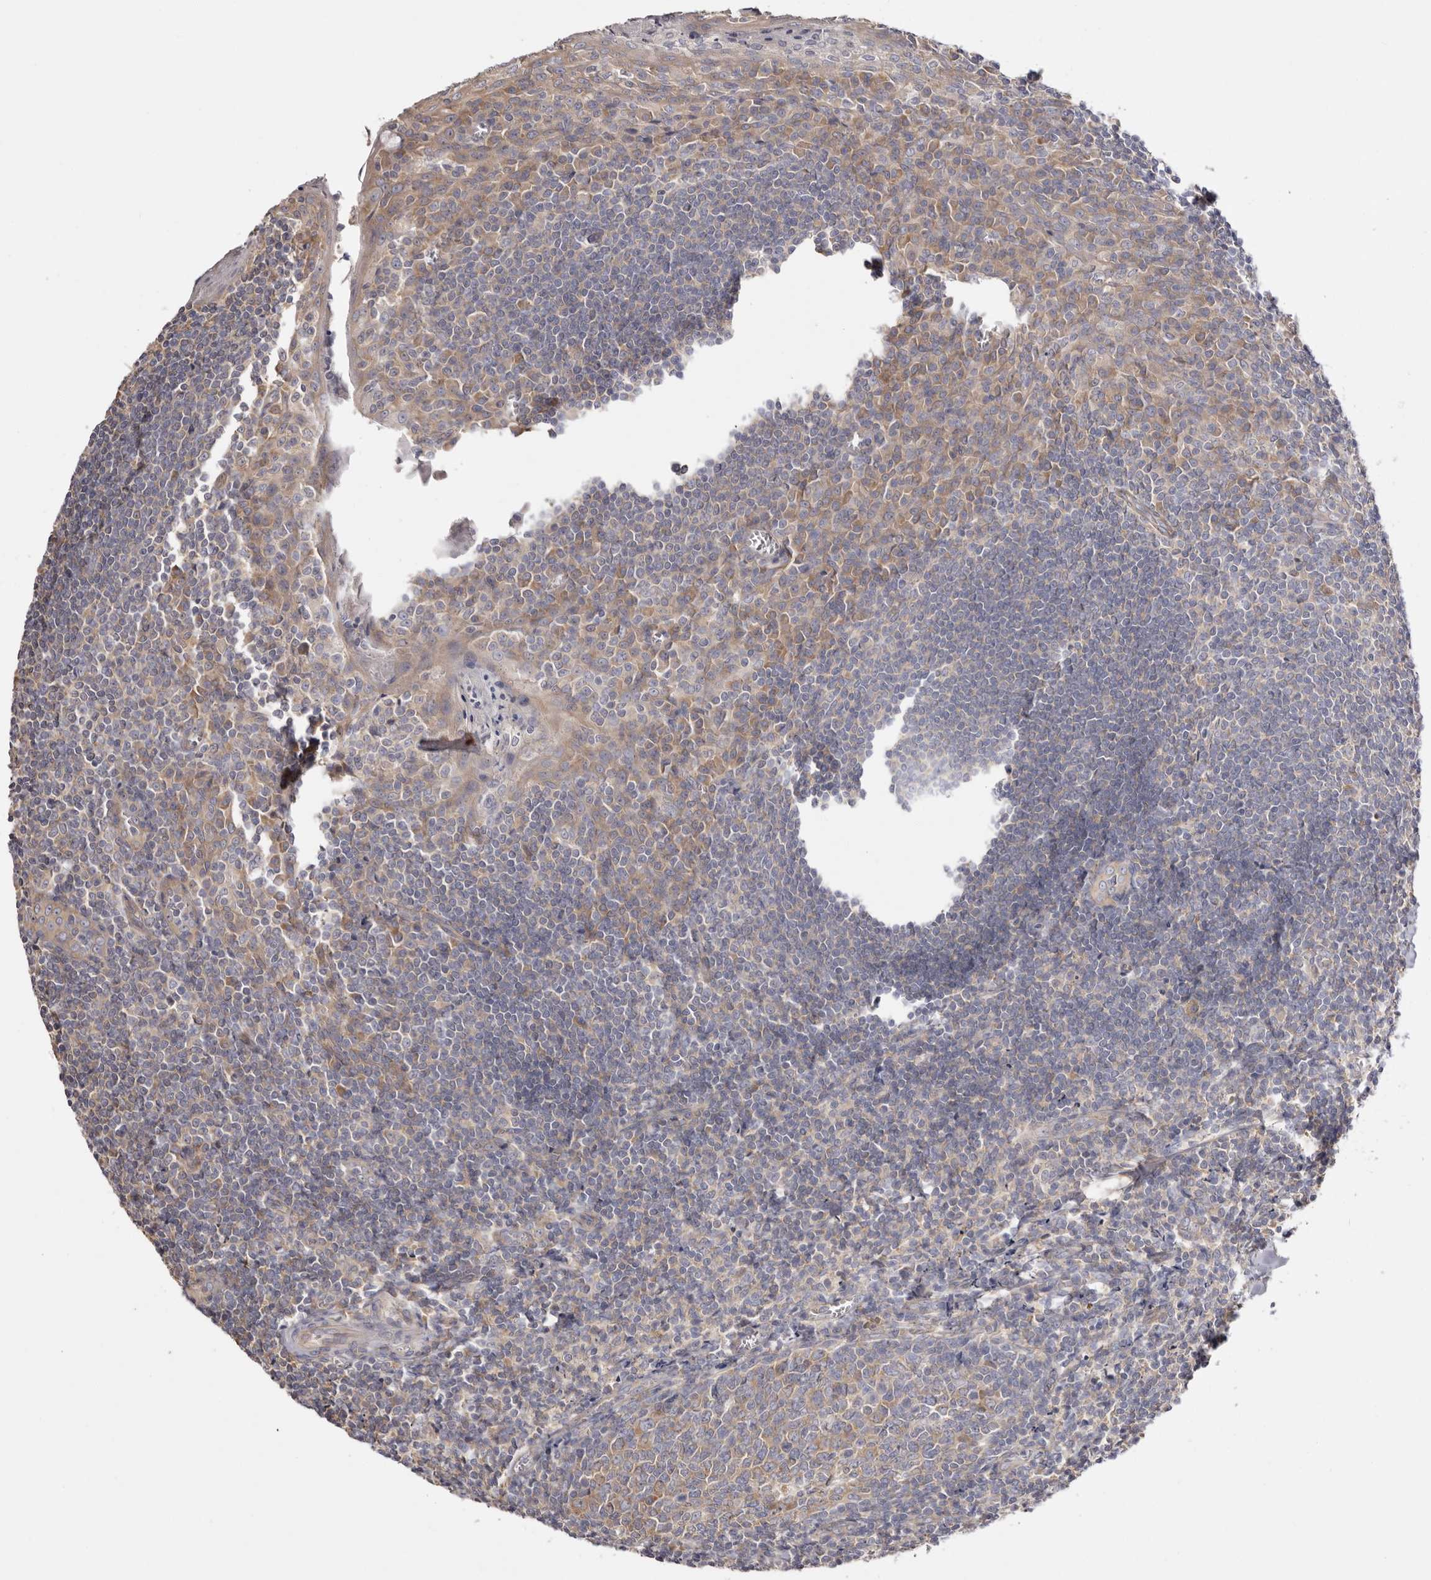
{"staining": {"intensity": "moderate", "quantity": "<25%", "location": "cytoplasmic/membranous"}, "tissue": "tonsil", "cell_type": "Germinal center cells", "image_type": "normal", "snomed": [{"axis": "morphology", "description": "Normal tissue, NOS"}, {"axis": "topography", "description": "Tonsil"}], "caption": "Tonsil was stained to show a protein in brown. There is low levels of moderate cytoplasmic/membranous staining in about <25% of germinal center cells. (brown staining indicates protein expression, while blue staining denotes nuclei).", "gene": "FAM167B", "patient": {"sex": "male", "age": 27}}